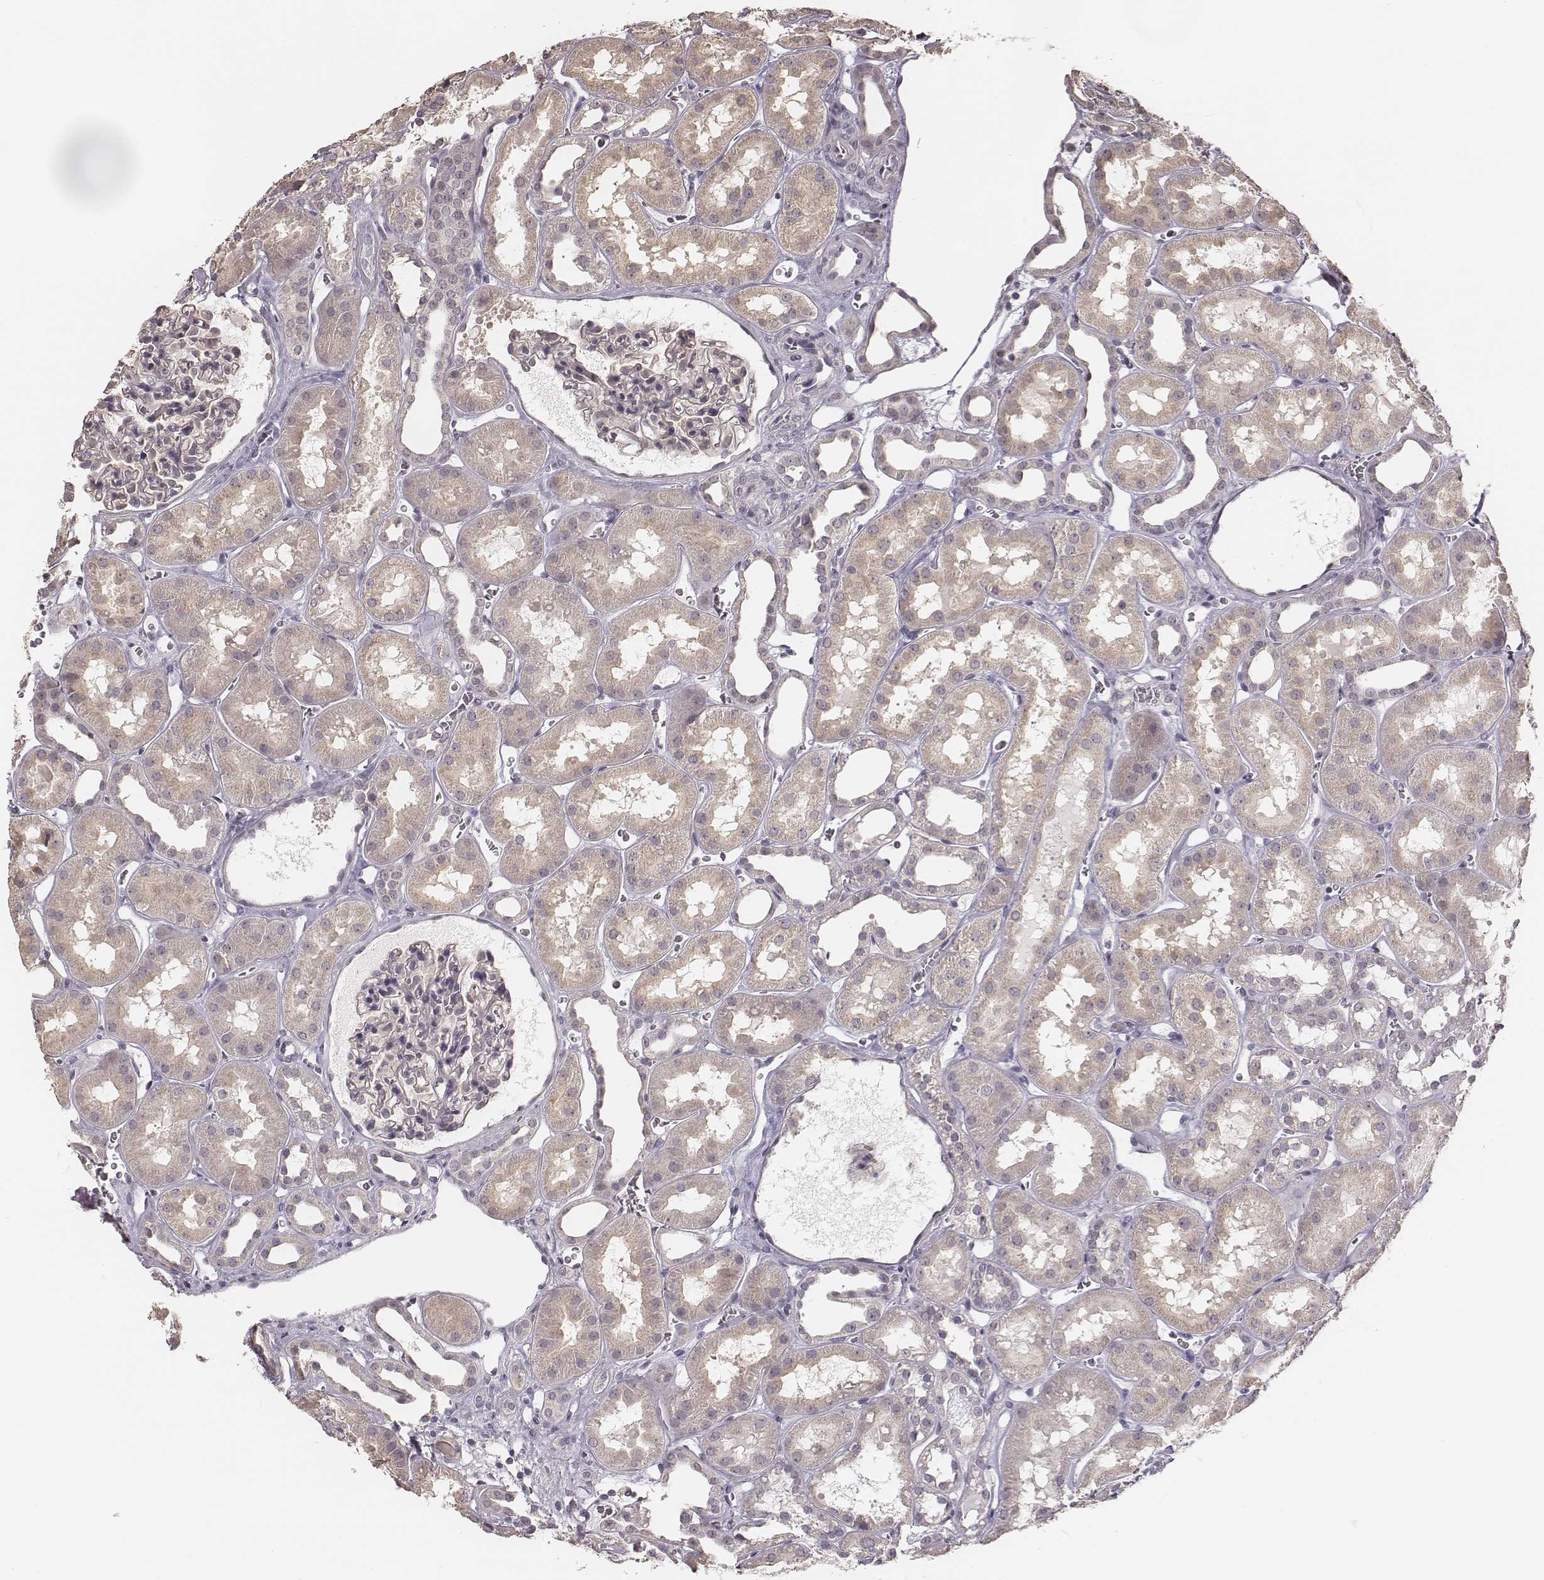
{"staining": {"intensity": "negative", "quantity": "none", "location": "none"}, "tissue": "kidney", "cell_type": "Cells in glomeruli", "image_type": "normal", "snomed": [{"axis": "morphology", "description": "Normal tissue, NOS"}, {"axis": "topography", "description": "Kidney"}], "caption": "Immunohistochemistry photomicrograph of normal kidney stained for a protein (brown), which displays no expression in cells in glomeruli.", "gene": "LY6K", "patient": {"sex": "female", "age": 41}}